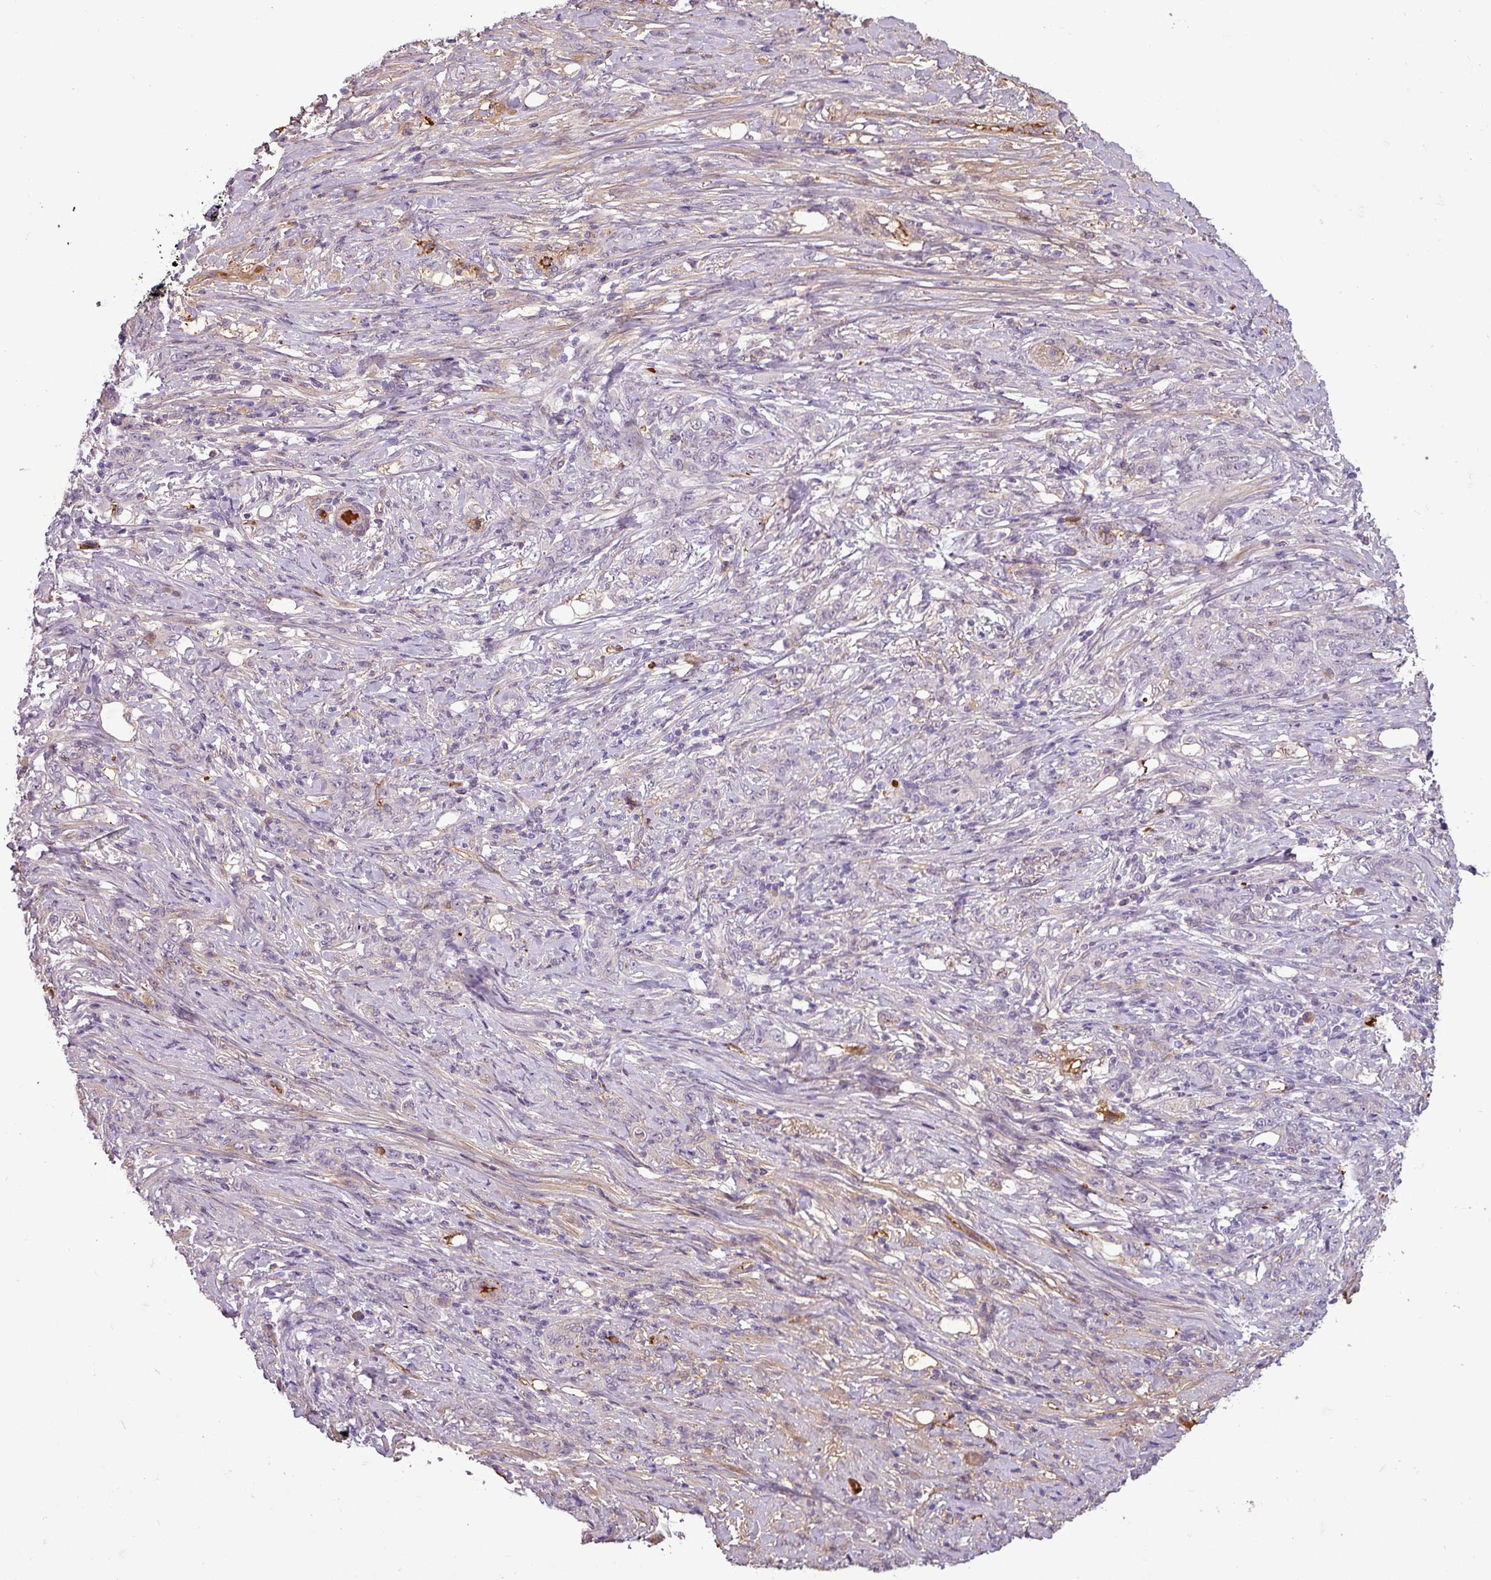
{"staining": {"intensity": "negative", "quantity": "none", "location": "none"}, "tissue": "stomach cancer", "cell_type": "Tumor cells", "image_type": "cancer", "snomed": [{"axis": "morphology", "description": "Adenocarcinoma, NOS"}, {"axis": "topography", "description": "Stomach"}], "caption": "Stomach cancer (adenocarcinoma) was stained to show a protein in brown. There is no significant expression in tumor cells.", "gene": "APOC1", "patient": {"sex": "female", "age": 79}}